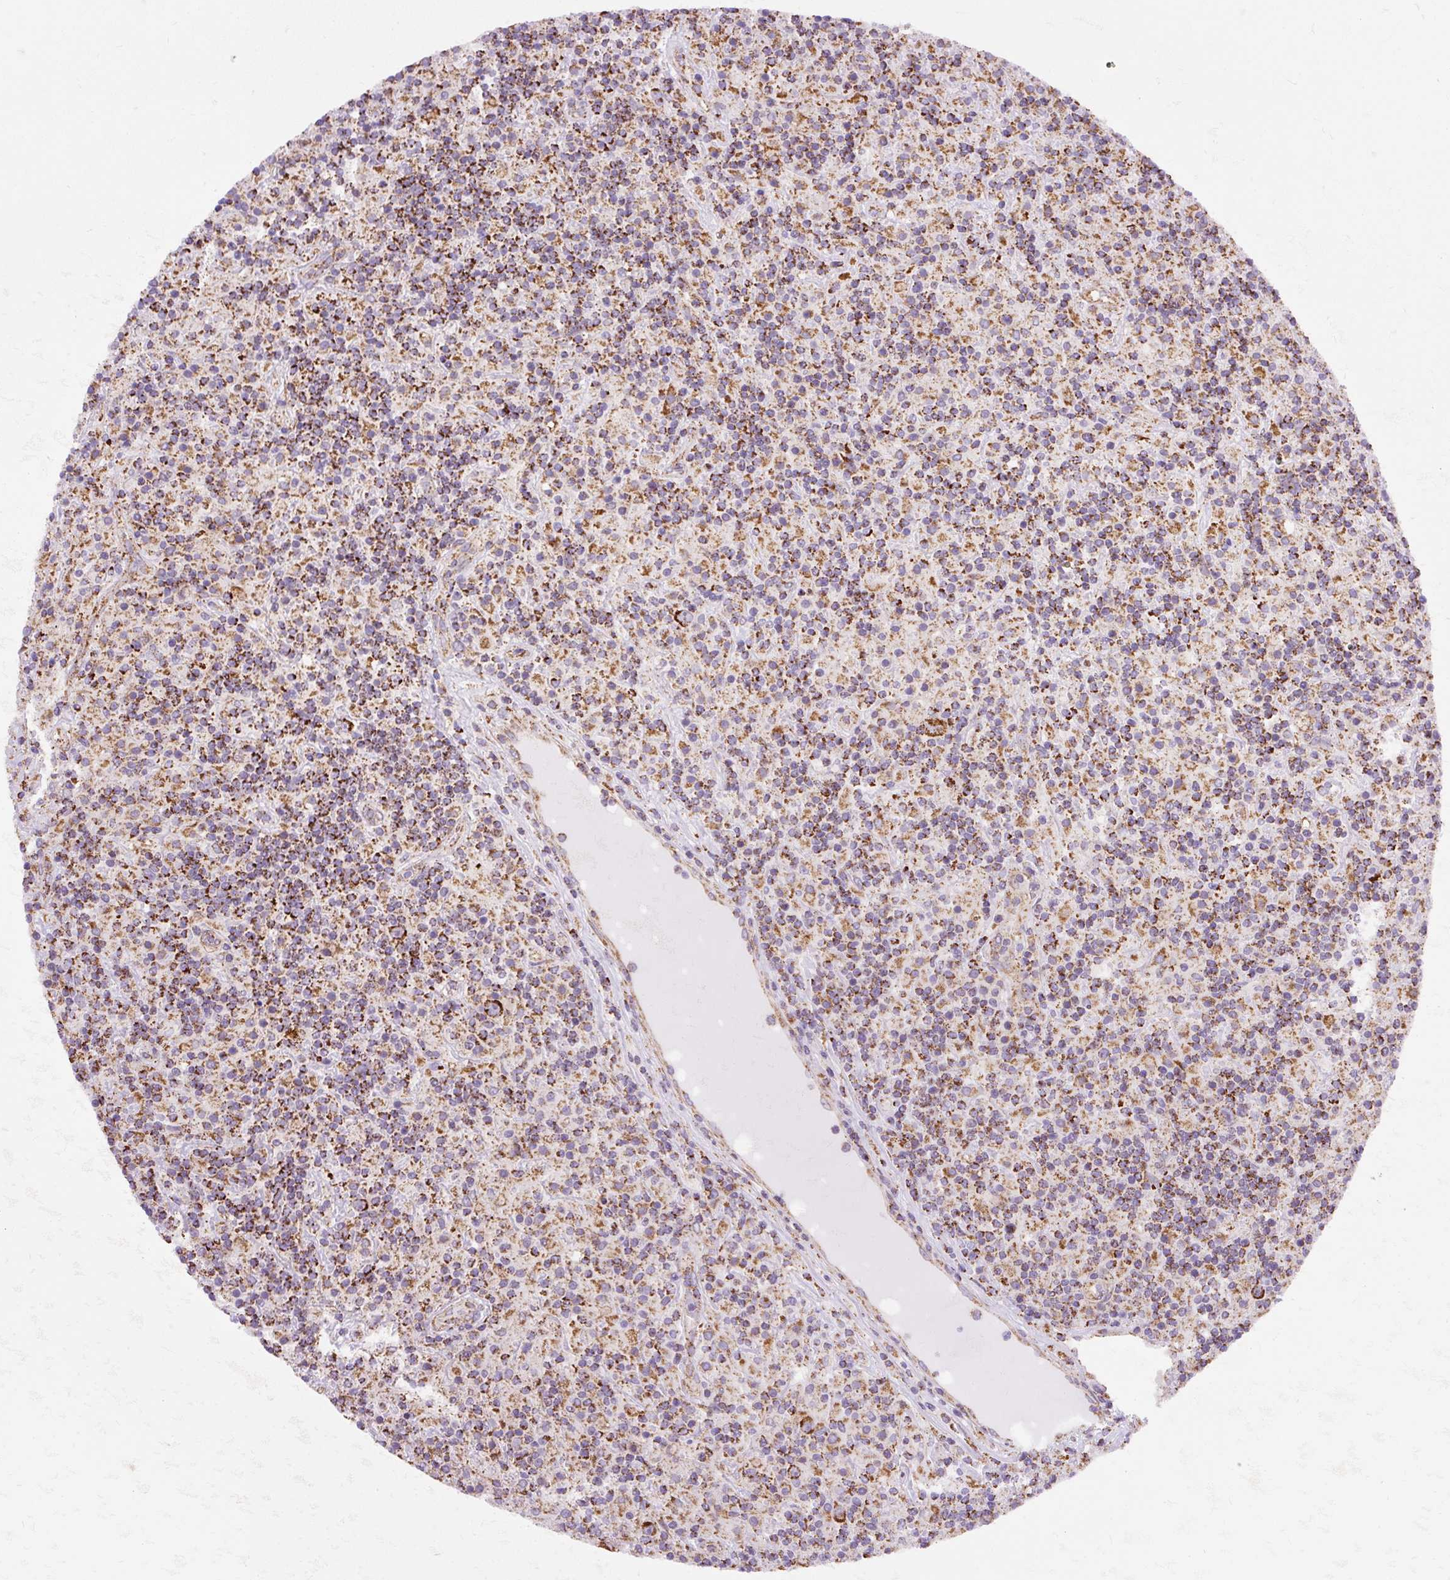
{"staining": {"intensity": "strong", "quantity": ">75%", "location": "cytoplasmic/membranous"}, "tissue": "lymphoma", "cell_type": "Tumor cells", "image_type": "cancer", "snomed": [{"axis": "morphology", "description": "Hodgkin's disease, NOS"}, {"axis": "topography", "description": "Lymph node"}], "caption": "Human lymphoma stained with a protein marker demonstrates strong staining in tumor cells.", "gene": "CEP290", "patient": {"sex": "male", "age": 70}}